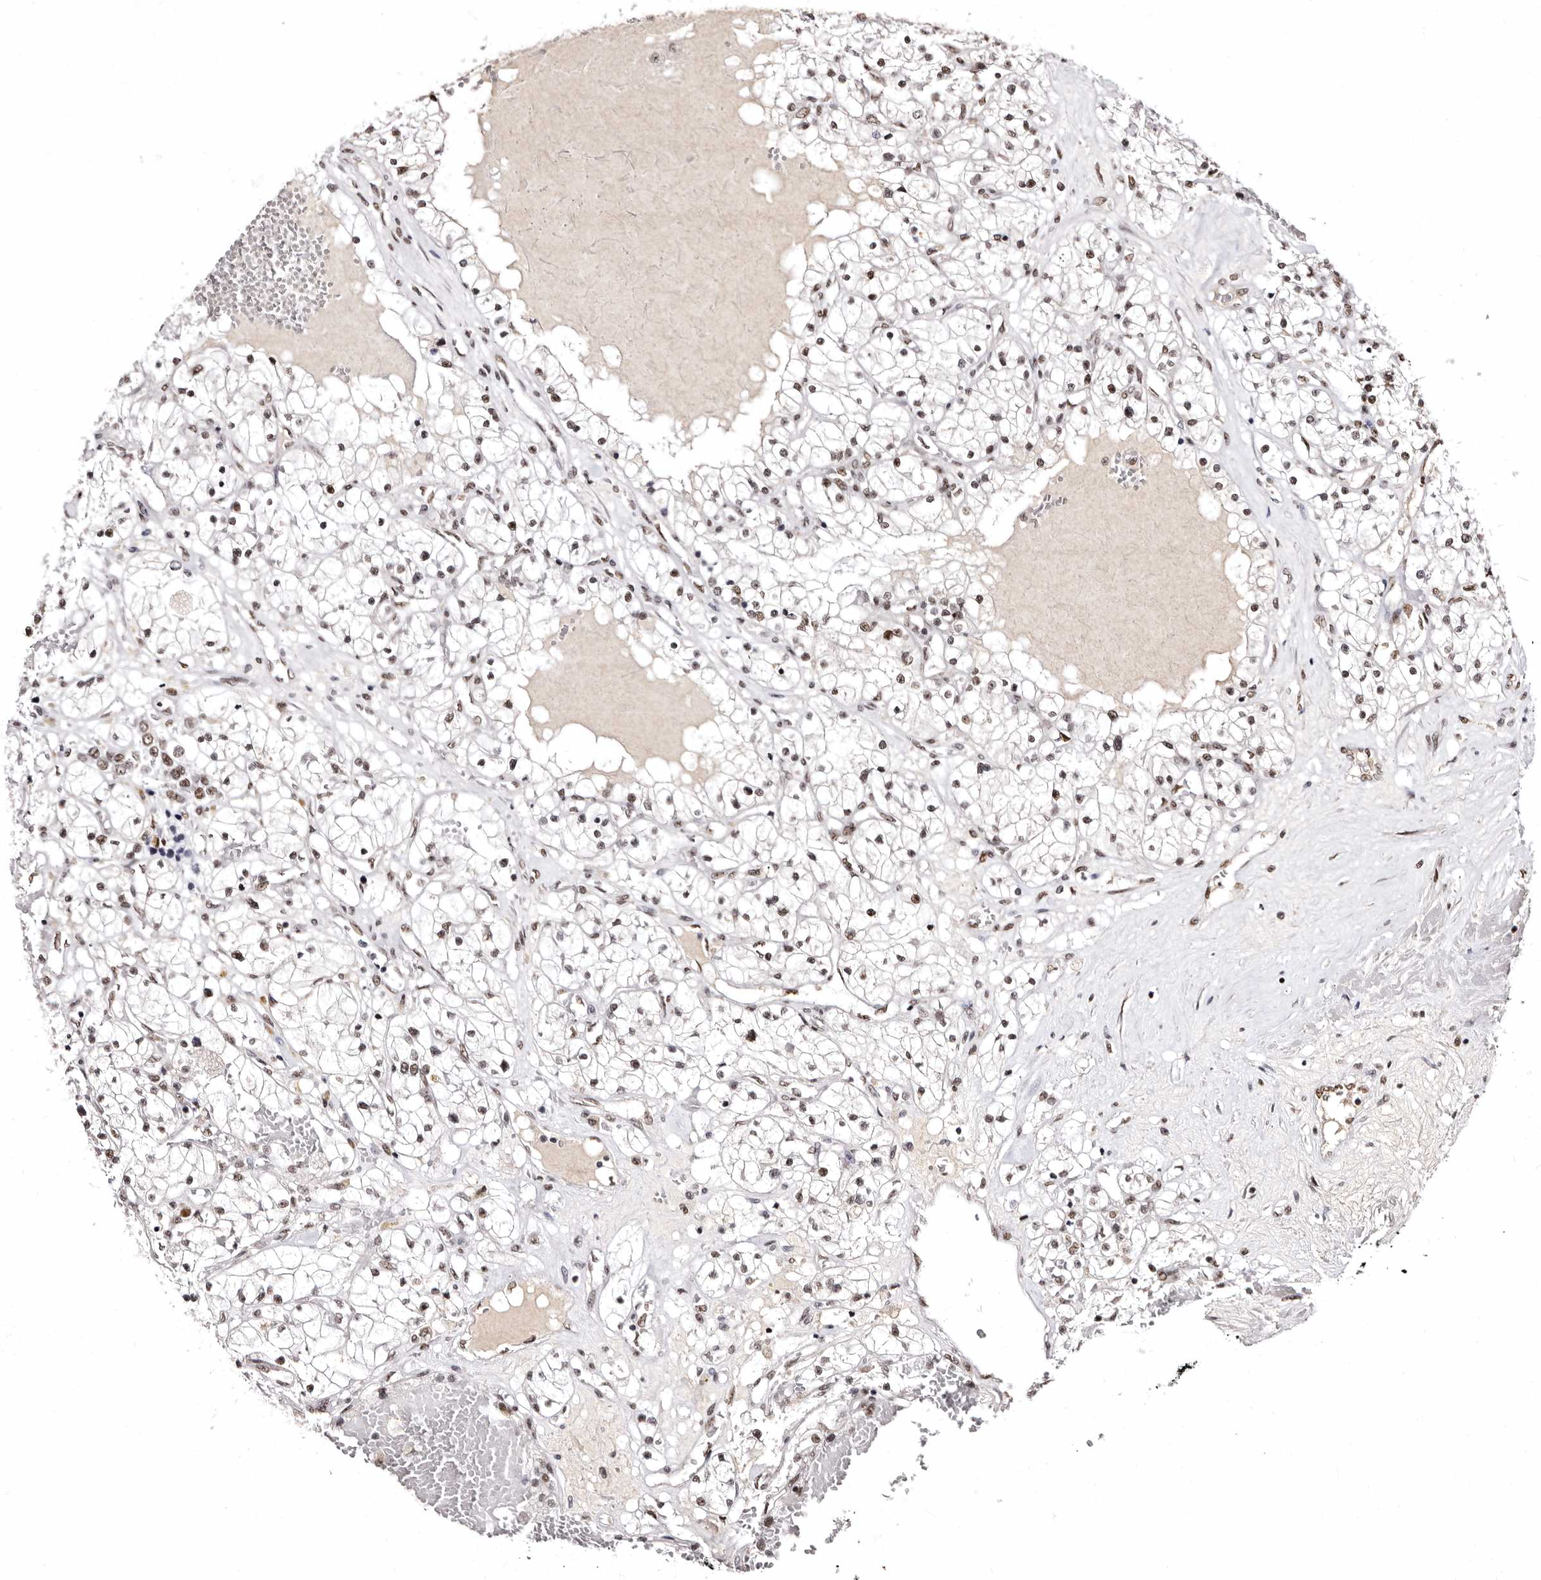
{"staining": {"intensity": "moderate", "quantity": ">75%", "location": "nuclear"}, "tissue": "renal cancer", "cell_type": "Tumor cells", "image_type": "cancer", "snomed": [{"axis": "morphology", "description": "Normal tissue, NOS"}, {"axis": "morphology", "description": "Adenocarcinoma, NOS"}, {"axis": "topography", "description": "Kidney"}], "caption": "Immunohistochemistry (IHC) histopathology image of human adenocarcinoma (renal) stained for a protein (brown), which displays medium levels of moderate nuclear expression in approximately >75% of tumor cells.", "gene": "ANAPC11", "patient": {"sex": "male", "age": 68}}